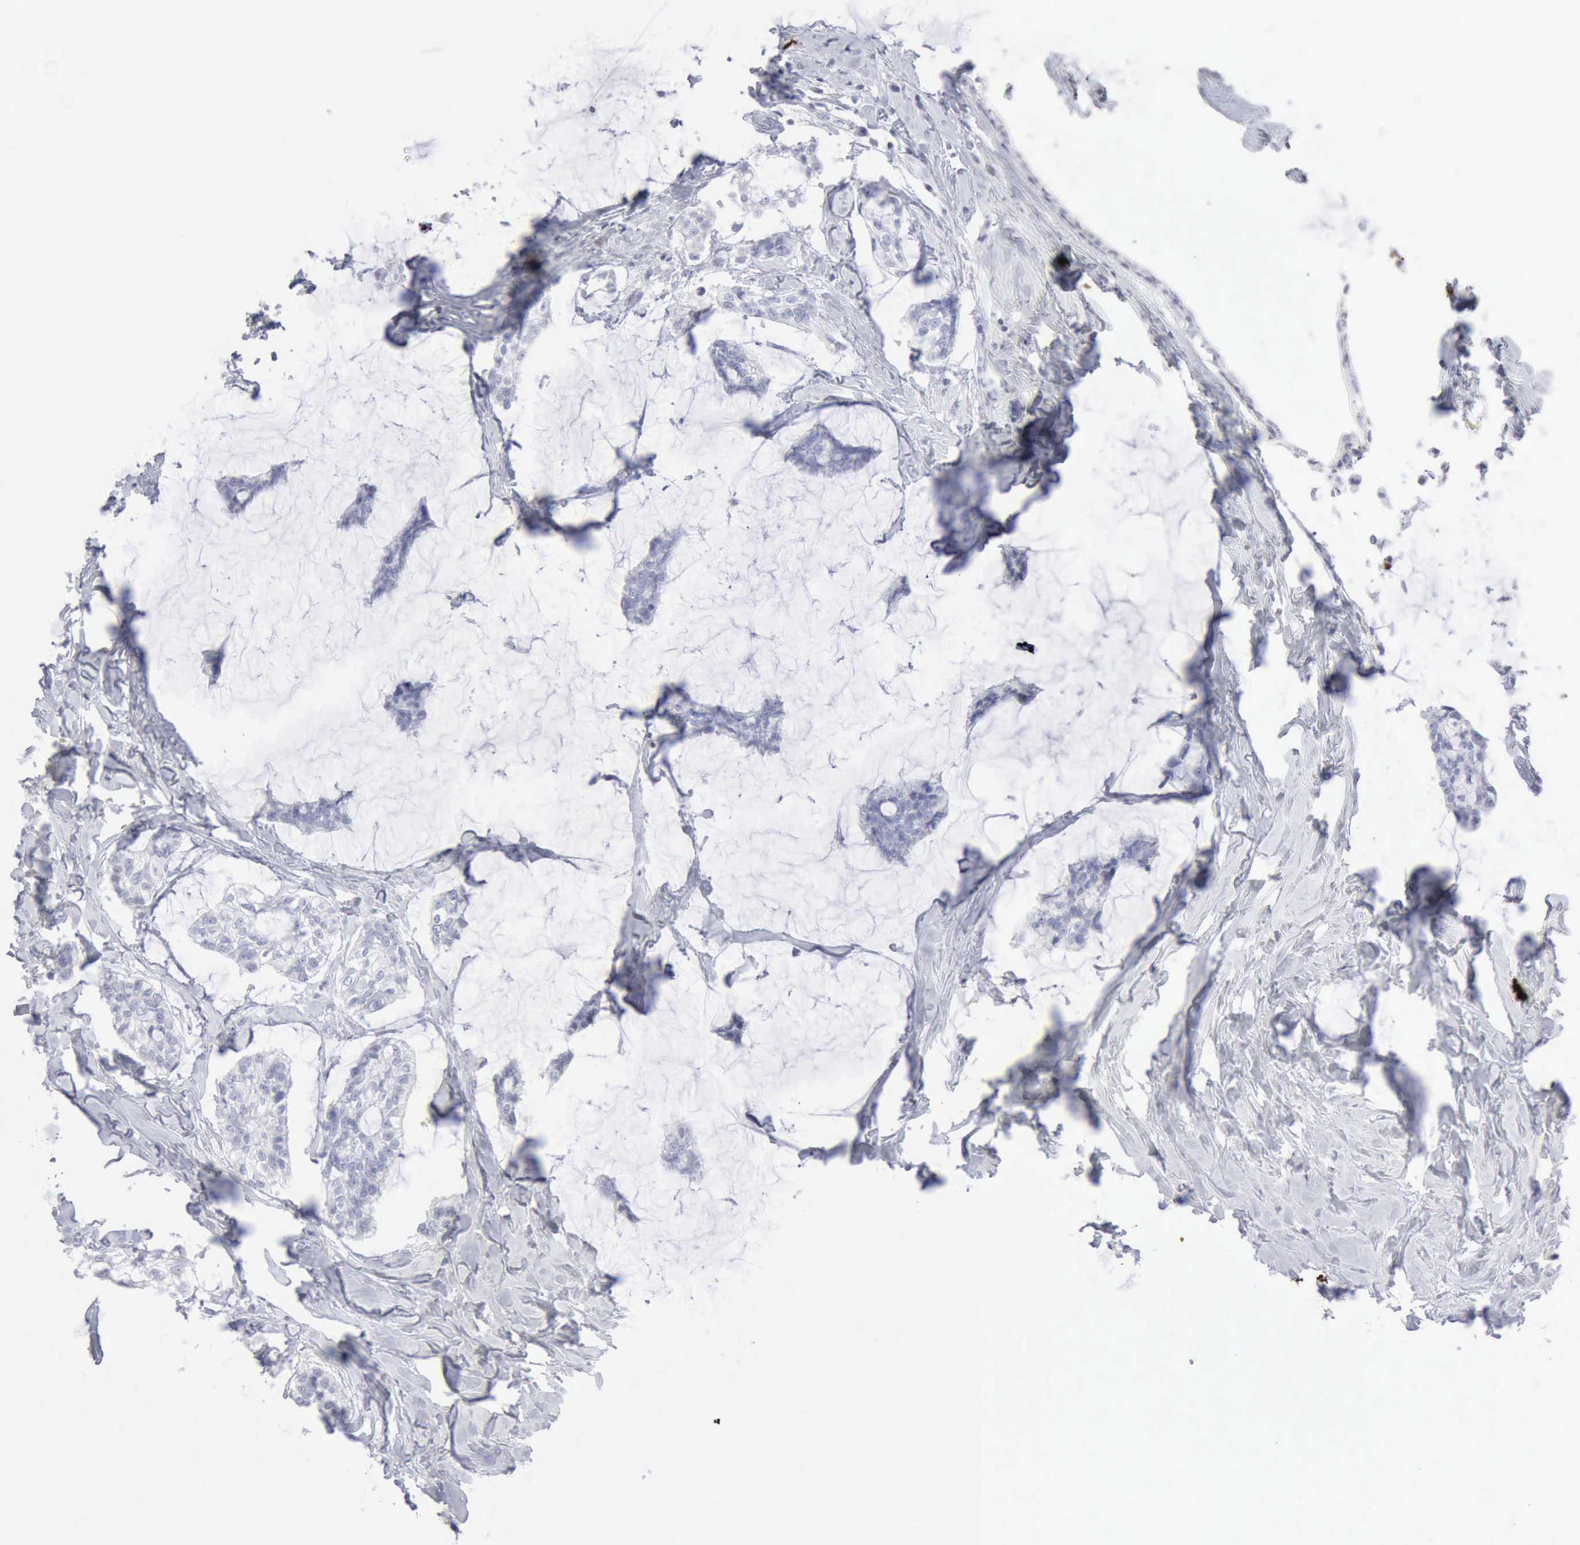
{"staining": {"intensity": "negative", "quantity": "none", "location": "none"}, "tissue": "breast cancer", "cell_type": "Tumor cells", "image_type": "cancer", "snomed": [{"axis": "morphology", "description": "Duct carcinoma"}, {"axis": "topography", "description": "Breast"}], "caption": "This is an IHC photomicrograph of human breast invasive ductal carcinoma. There is no positivity in tumor cells.", "gene": "CMA1", "patient": {"sex": "female", "age": 93}}